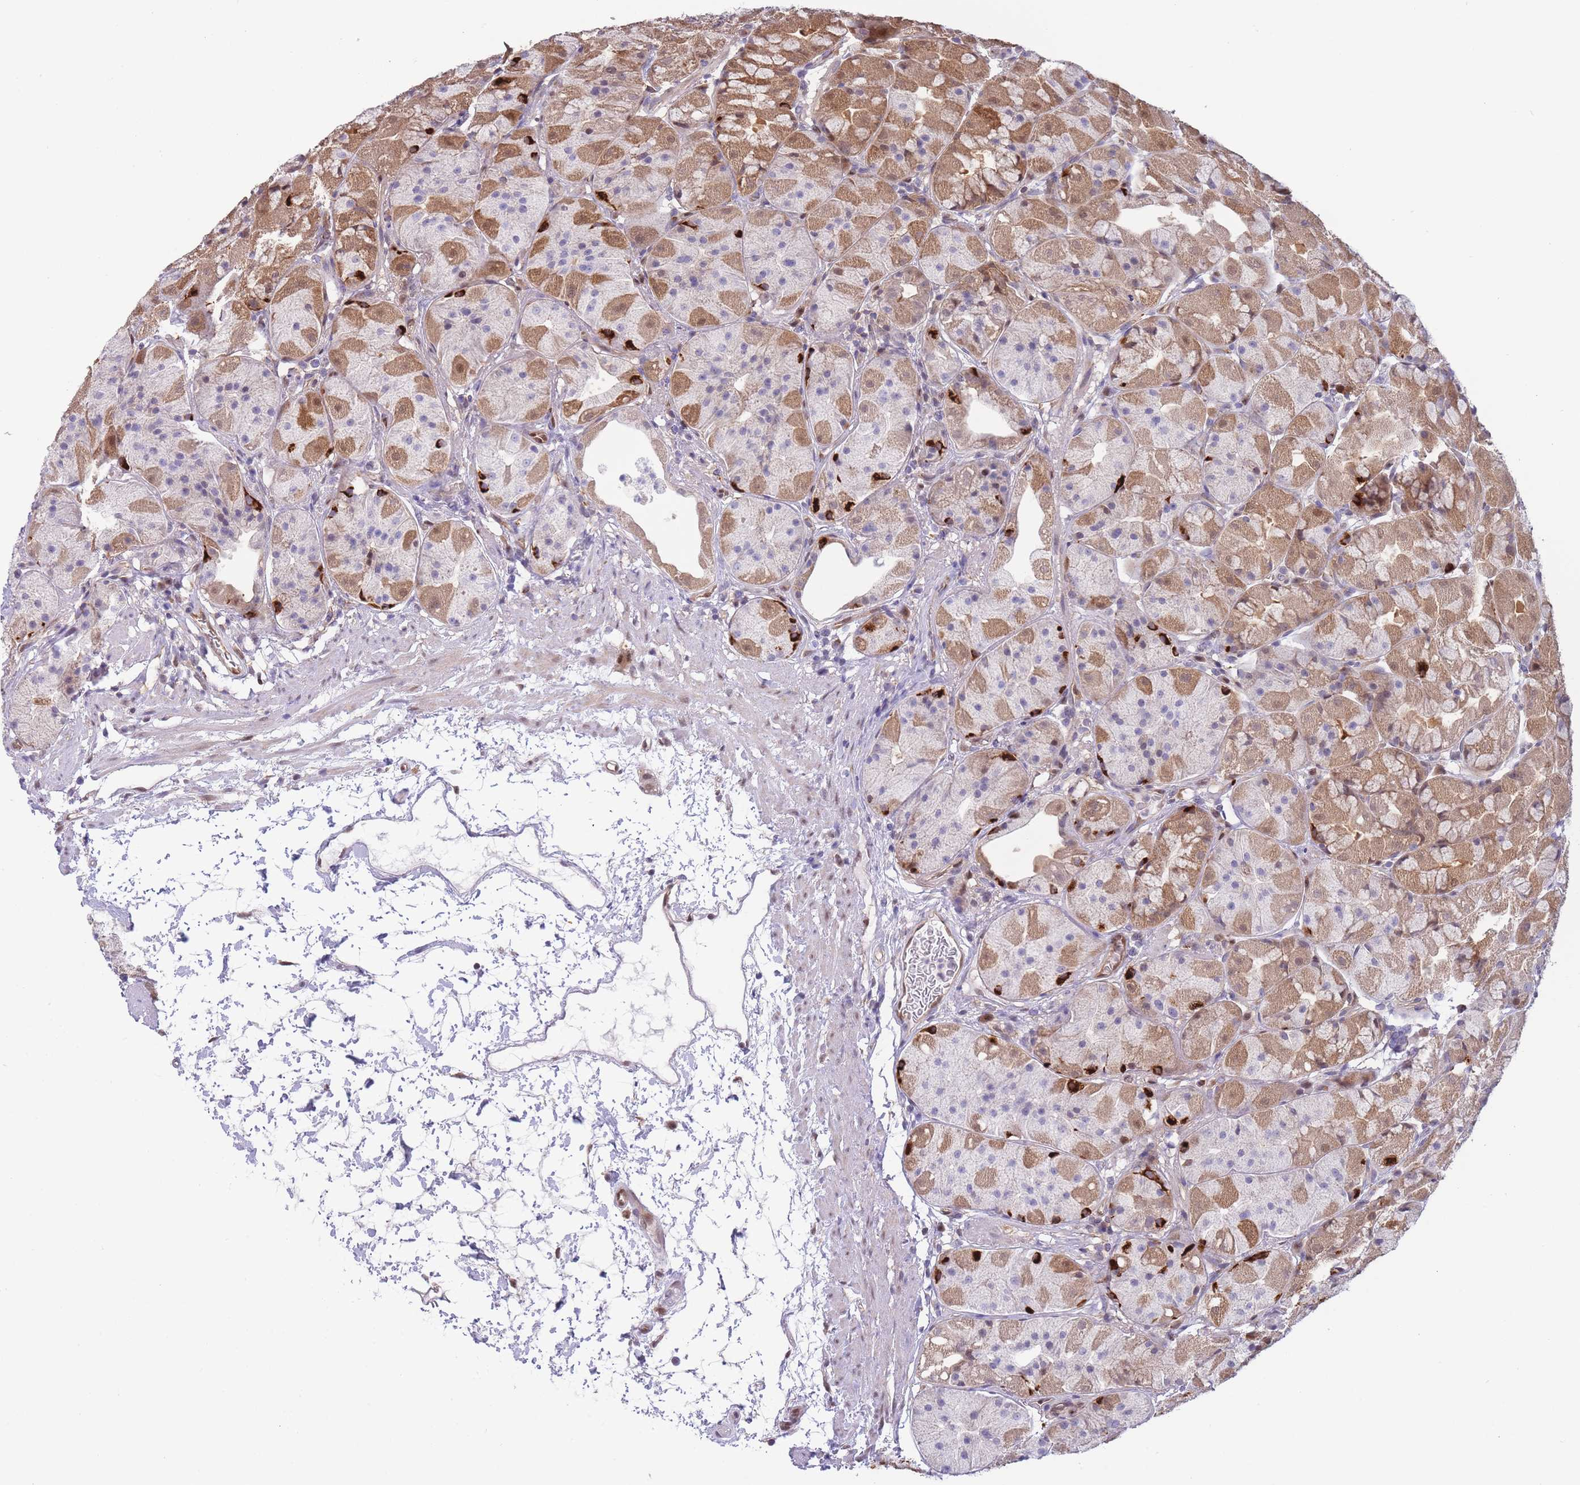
{"staining": {"intensity": "moderate", "quantity": ">75%", "location": "cytoplasmic/membranous,nuclear"}, "tissue": "stomach", "cell_type": "Glandular cells", "image_type": "normal", "snomed": [{"axis": "morphology", "description": "Normal tissue, NOS"}, {"axis": "topography", "description": "Stomach"}], "caption": "Immunohistochemical staining of normal stomach shows >75% levels of moderate cytoplasmic/membranous,nuclear protein positivity in approximately >75% of glandular cells.", "gene": "NSFL1C", "patient": {"sex": "male", "age": 57}}